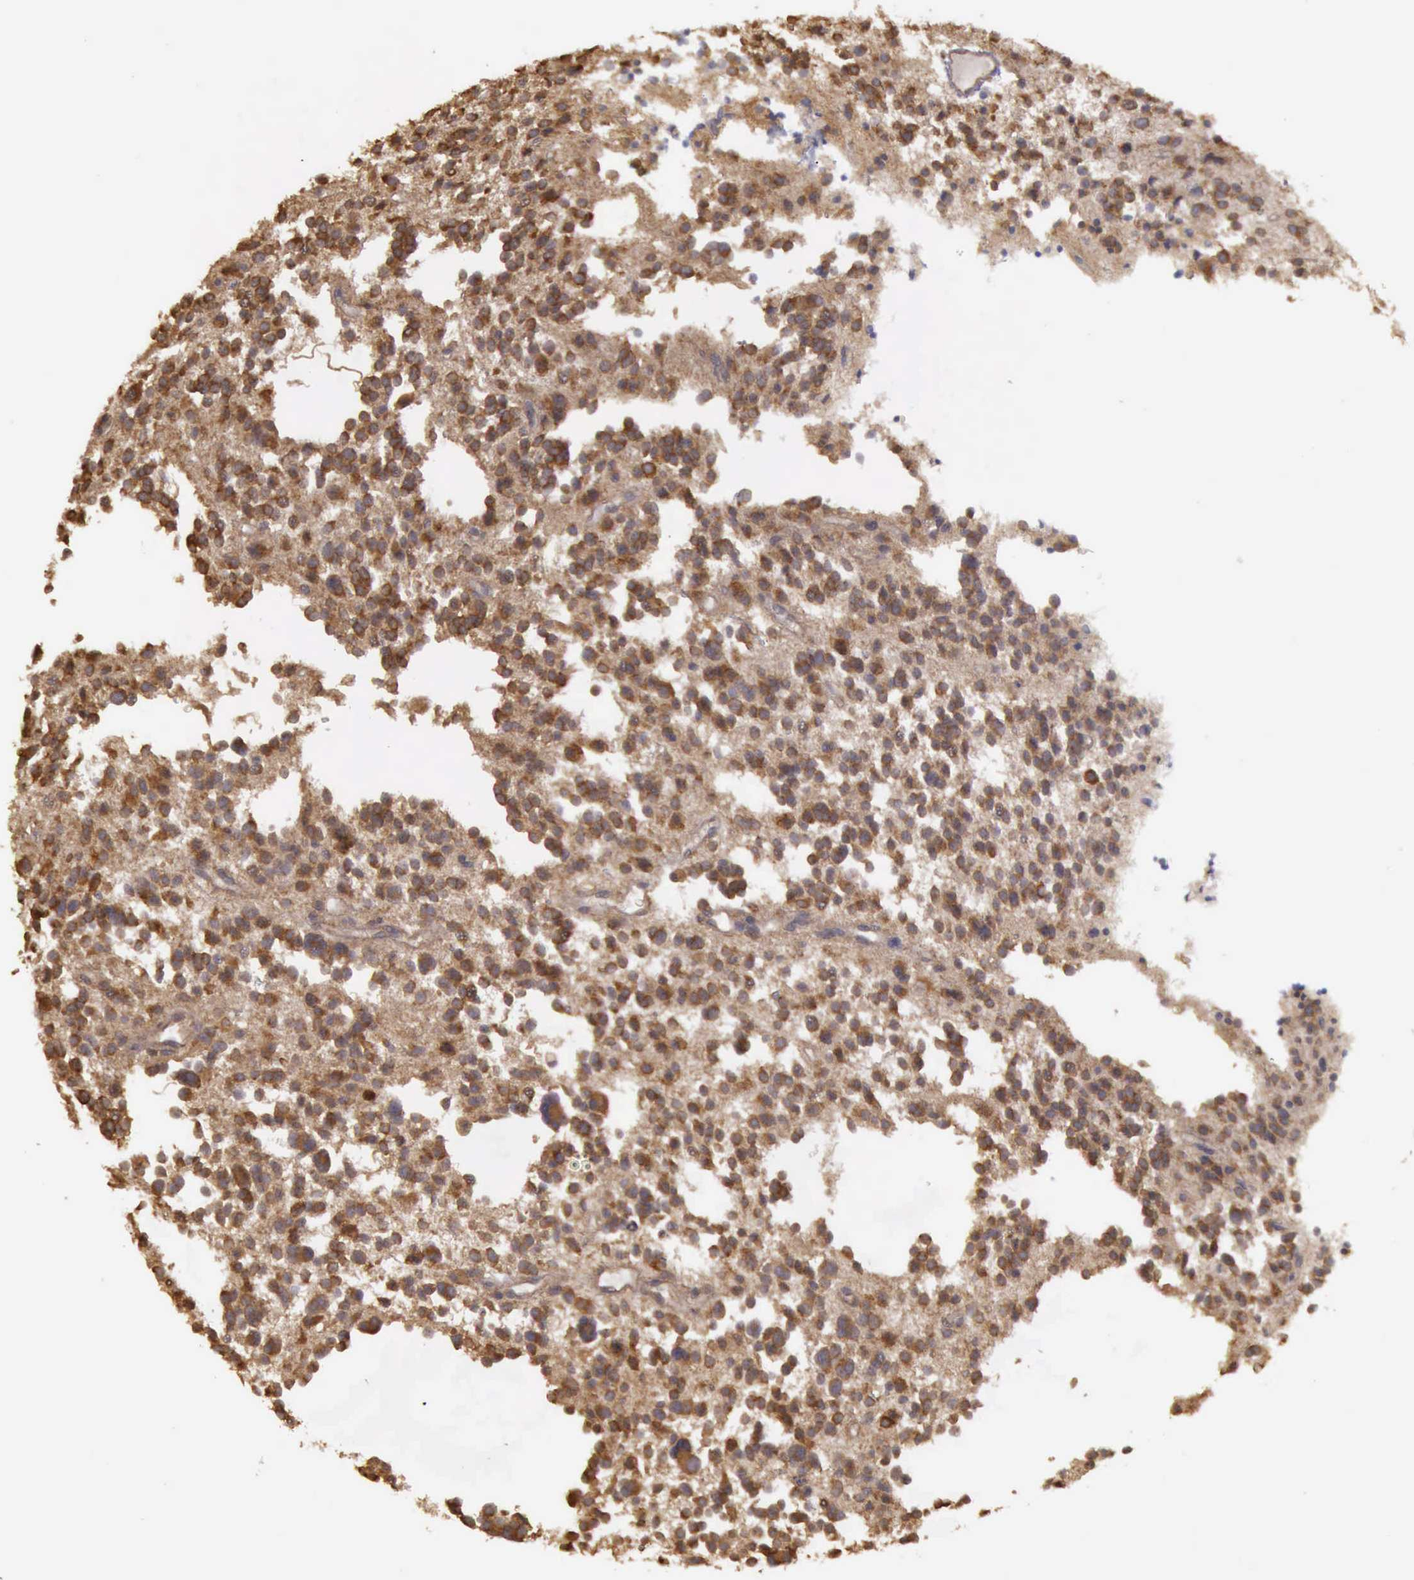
{"staining": {"intensity": "strong", "quantity": ">75%", "location": "cytoplasmic/membranous"}, "tissue": "glioma", "cell_type": "Tumor cells", "image_type": "cancer", "snomed": [{"axis": "morphology", "description": "Glioma, malignant, Low grade"}, {"axis": "topography", "description": "Brain"}], "caption": "Brown immunohistochemical staining in human malignant glioma (low-grade) displays strong cytoplasmic/membranous staining in about >75% of tumor cells. (DAB (3,3'-diaminobenzidine) IHC, brown staining for protein, blue staining for nuclei).", "gene": "EIF5", "patient": {"sex": "female", "age": 36}}